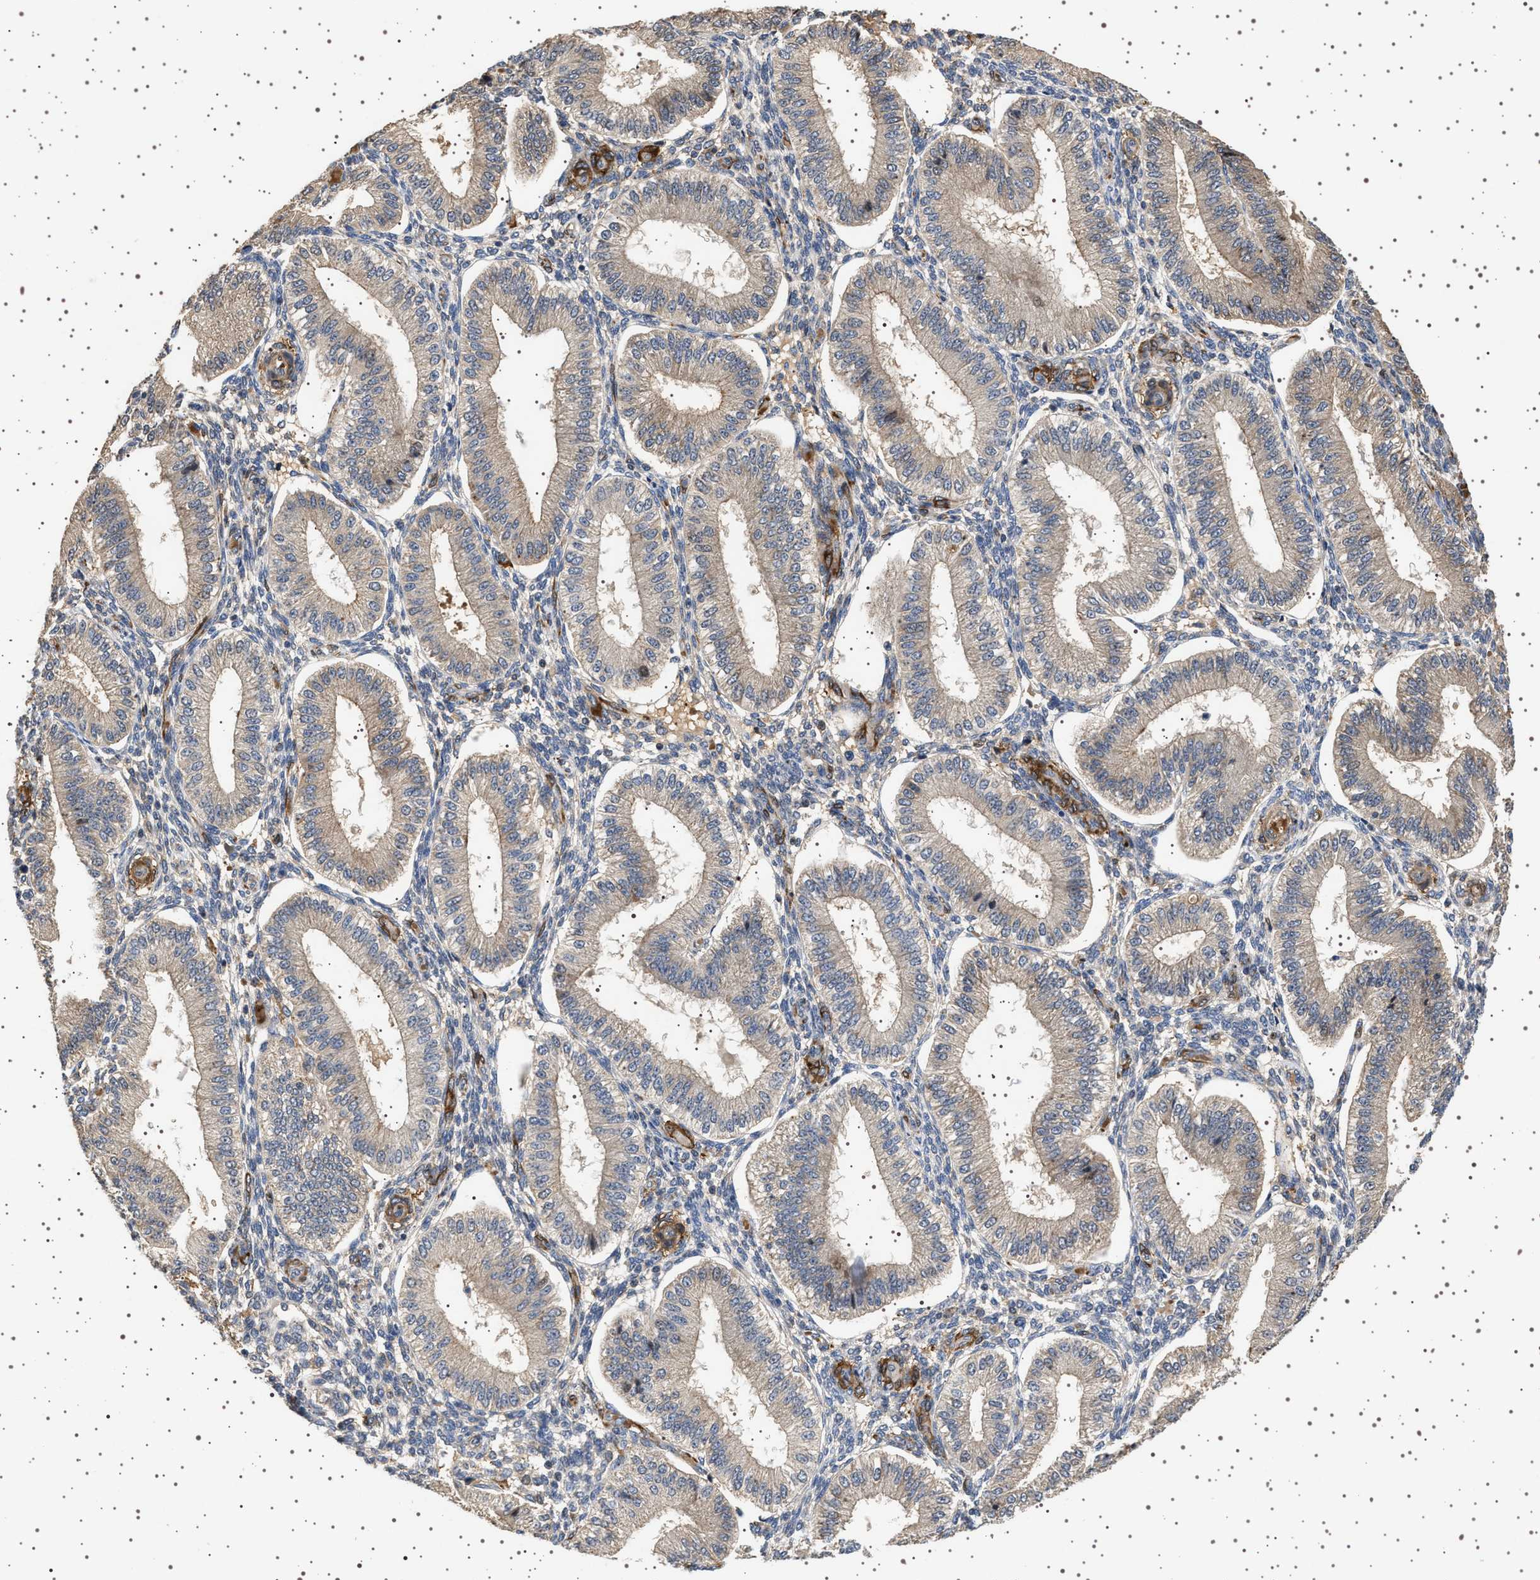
{"staining": {"intensity": "negative", "quantity": "none", "location": "none"}, "tissue": "endometrium", "cell_type": "Cells in endometrial stroma", "image_type": "normal", "snomed": [{"axis": "morphology", "description": "Normal tissue, NOS"}, {"axis": "topography", "description": "Endometrium"}], "caption": "Protein analysis of unremarkable endometrium demonstrates no significant positivity in cells in endometrial stroma.", "gene": "GUCY1B1", "patient": {"sex": "female", "age": 39}}